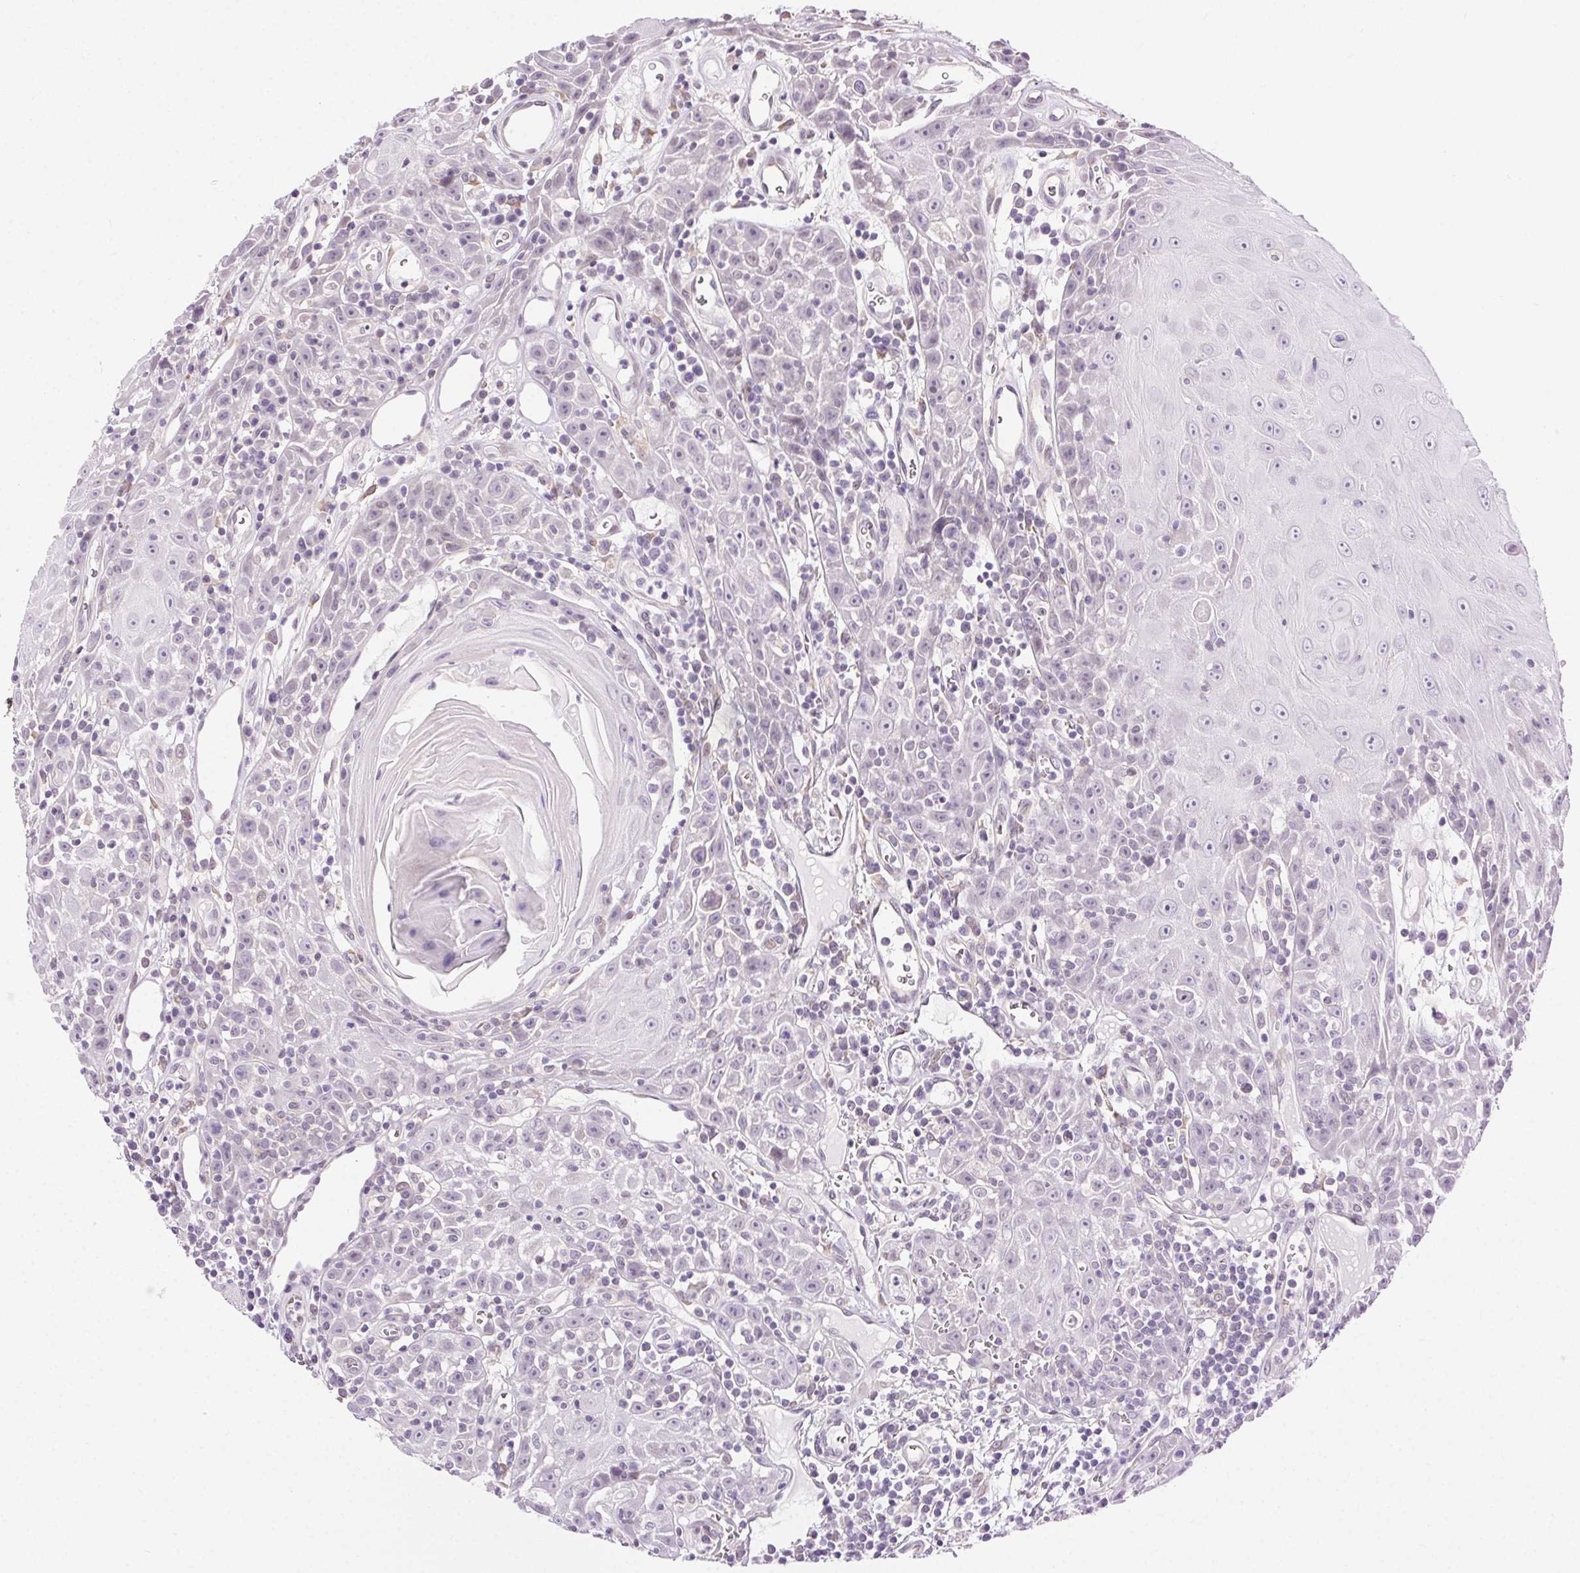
{"staining": {"intensity": "negative", "quantity": "none", "location": "none"}, "tissue": "head and neck cancer", "cell_type": "Tumor cells", "image_type": "cancer", "snomed": [{"axis": "morphology", "description": "Squamous cell carcinoma, NOS"}, {"axis": "topography", "description": "Head-Neck"}], "caption": "Tumor cells show no significant staining in head and neck cancer (squamous cell carcinoma).", "gene": "SYT11", "patient": {"sex": "male", "age": 52}}